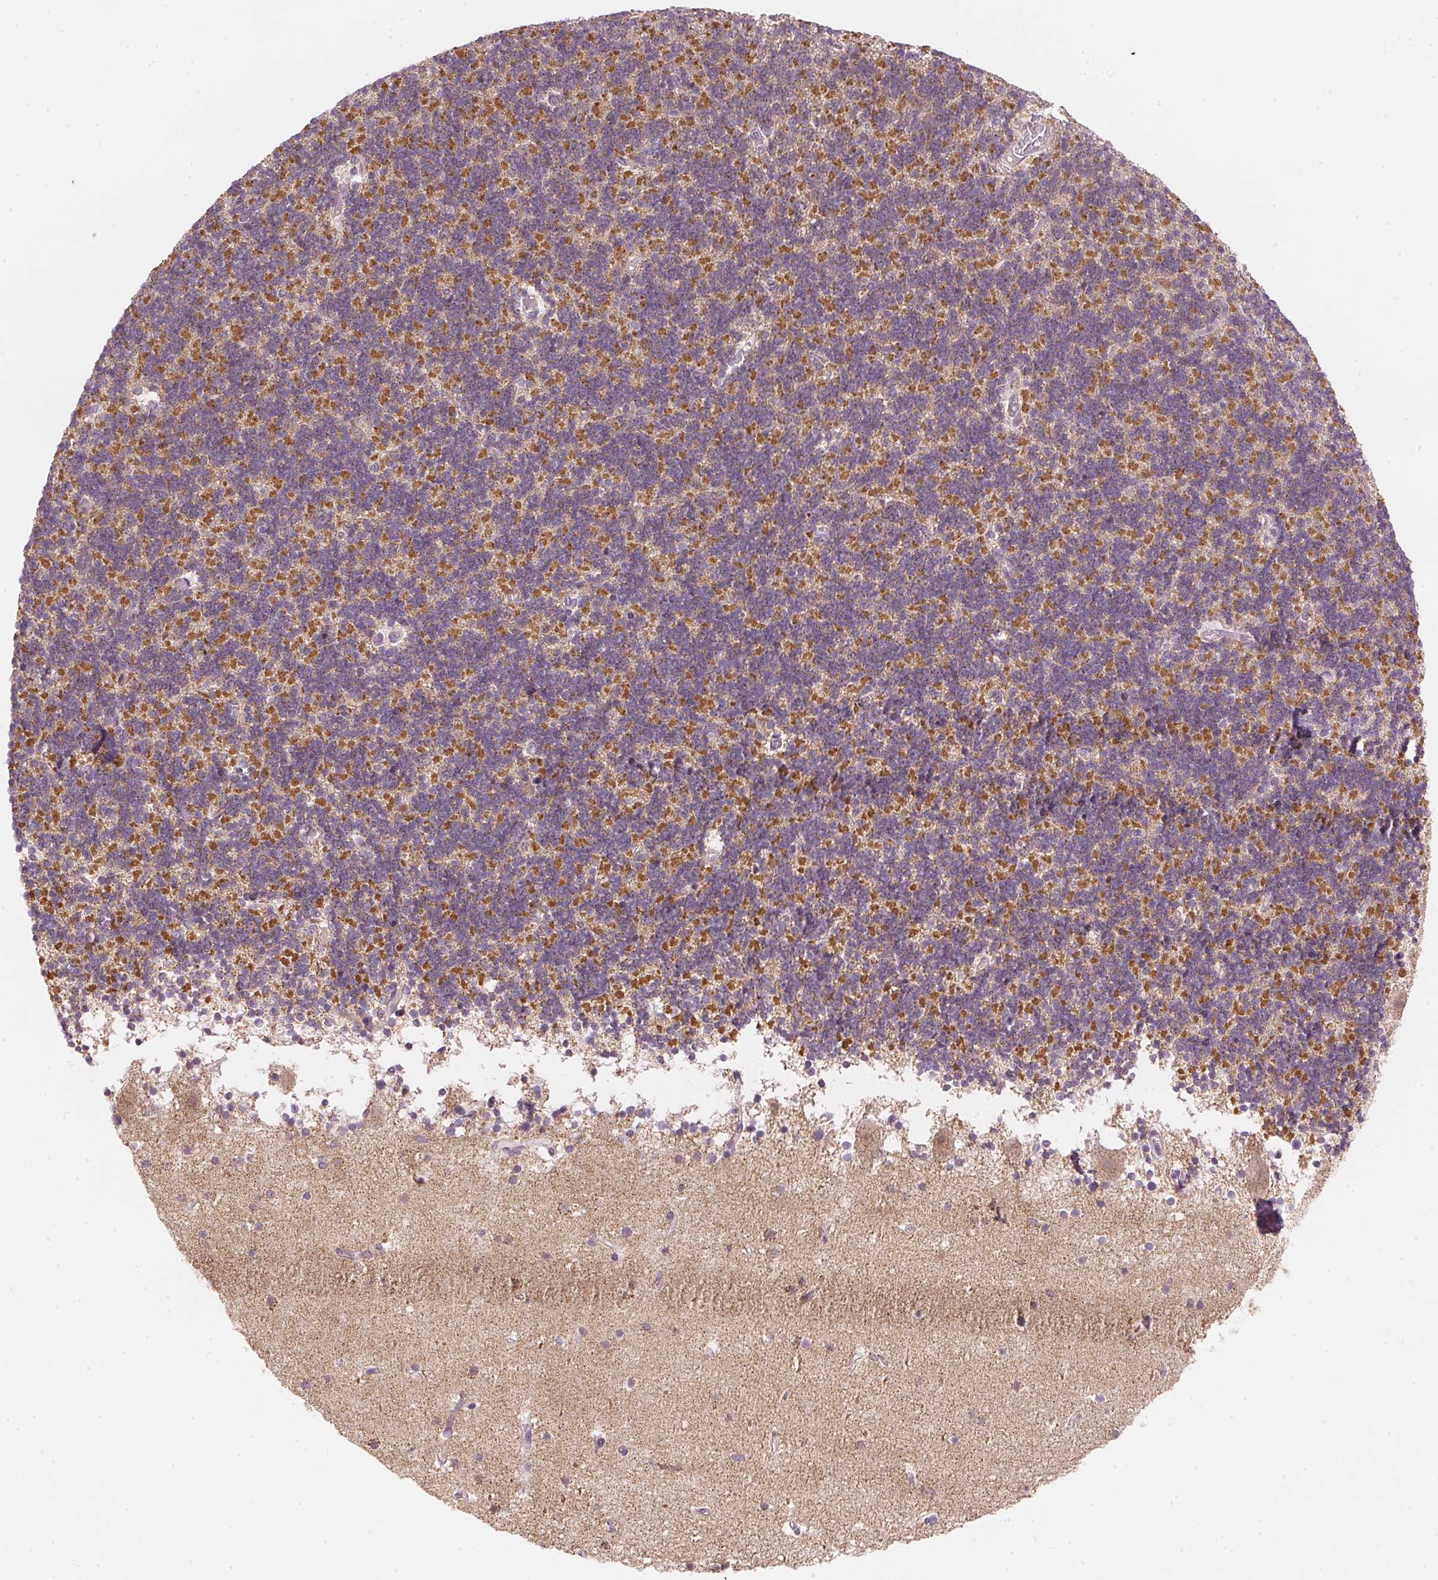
{"staining": {"intensity": "moderate", "quantity": "25%-75%", "location": "cytoplasmic/membranous"}, "tissue": "cerebellum", "cell_type": "Cells in granular layer", "image_type": "normal", "snomed": [{"axis": "morphology", "description": "Normal tissue, NOS"}, {"axis": "topography", "description": "Cerebellum"}], "caption": "Moderate cytoplasmic/membranous expression for a protein is present in approximately 25%-75% of cells in granular layer of benign cerebellum using immunohistochemistry (IHC).", "gene": "COQ7", "patient": {"sex": "male", "age": 70}}